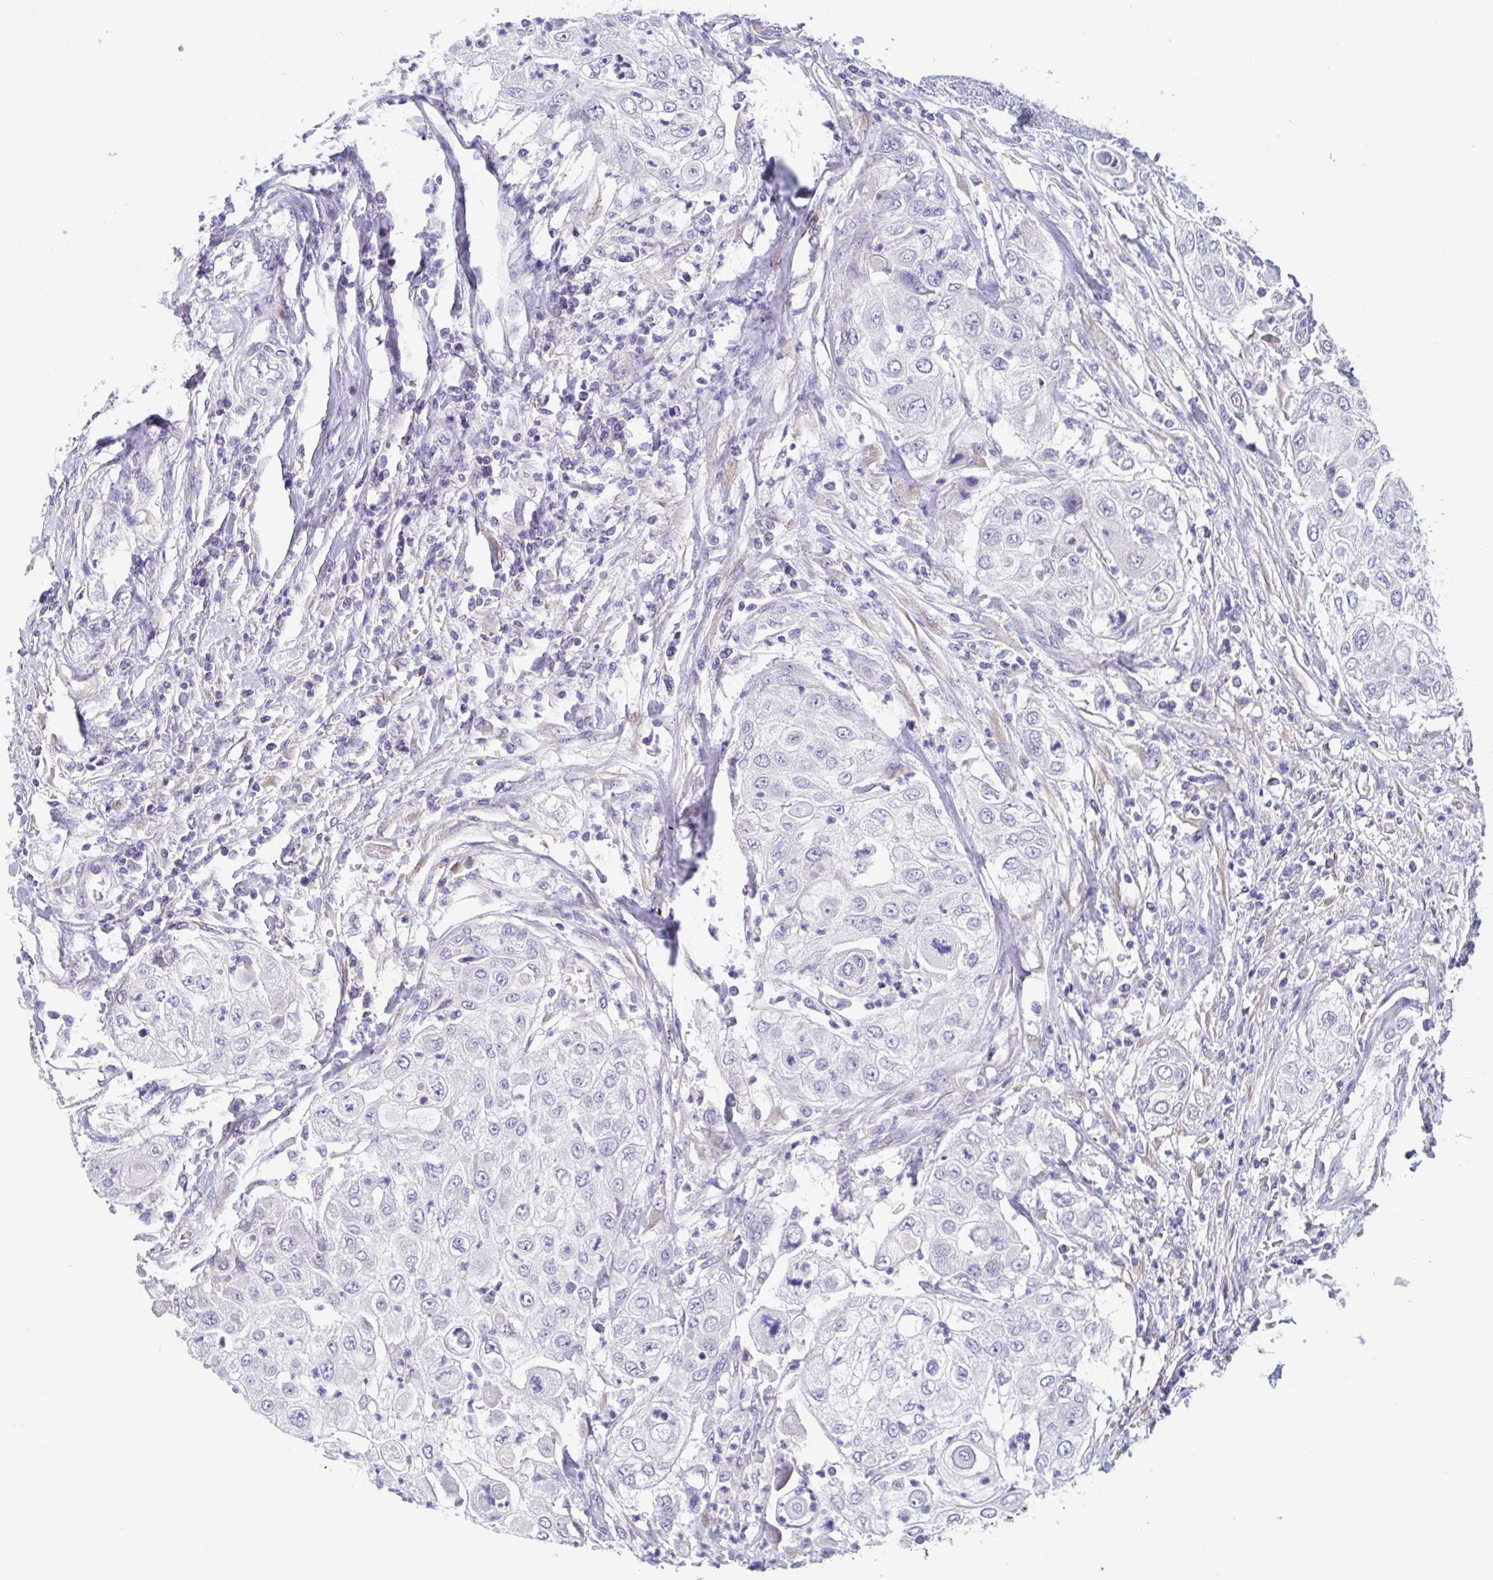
{"staining": {"intensity": "negative", "quantity": "none", "location": "none"}, "tissue": "urothelial cancer", "cell_type": "Tumor cells", "image_type": "cancer", "snomed": [{"axis": "morphology", "description": "Urothelial carcinoma, High grade"}, {"axis": "topography", "description": "Urinary bladder"}], "caption": "This is an immunohistochemistry micrograph of urothelial cancer. There is no expression in tumor cells.", "gene": "LRRC58", "patient": {"sex": "female", "age": 79}}